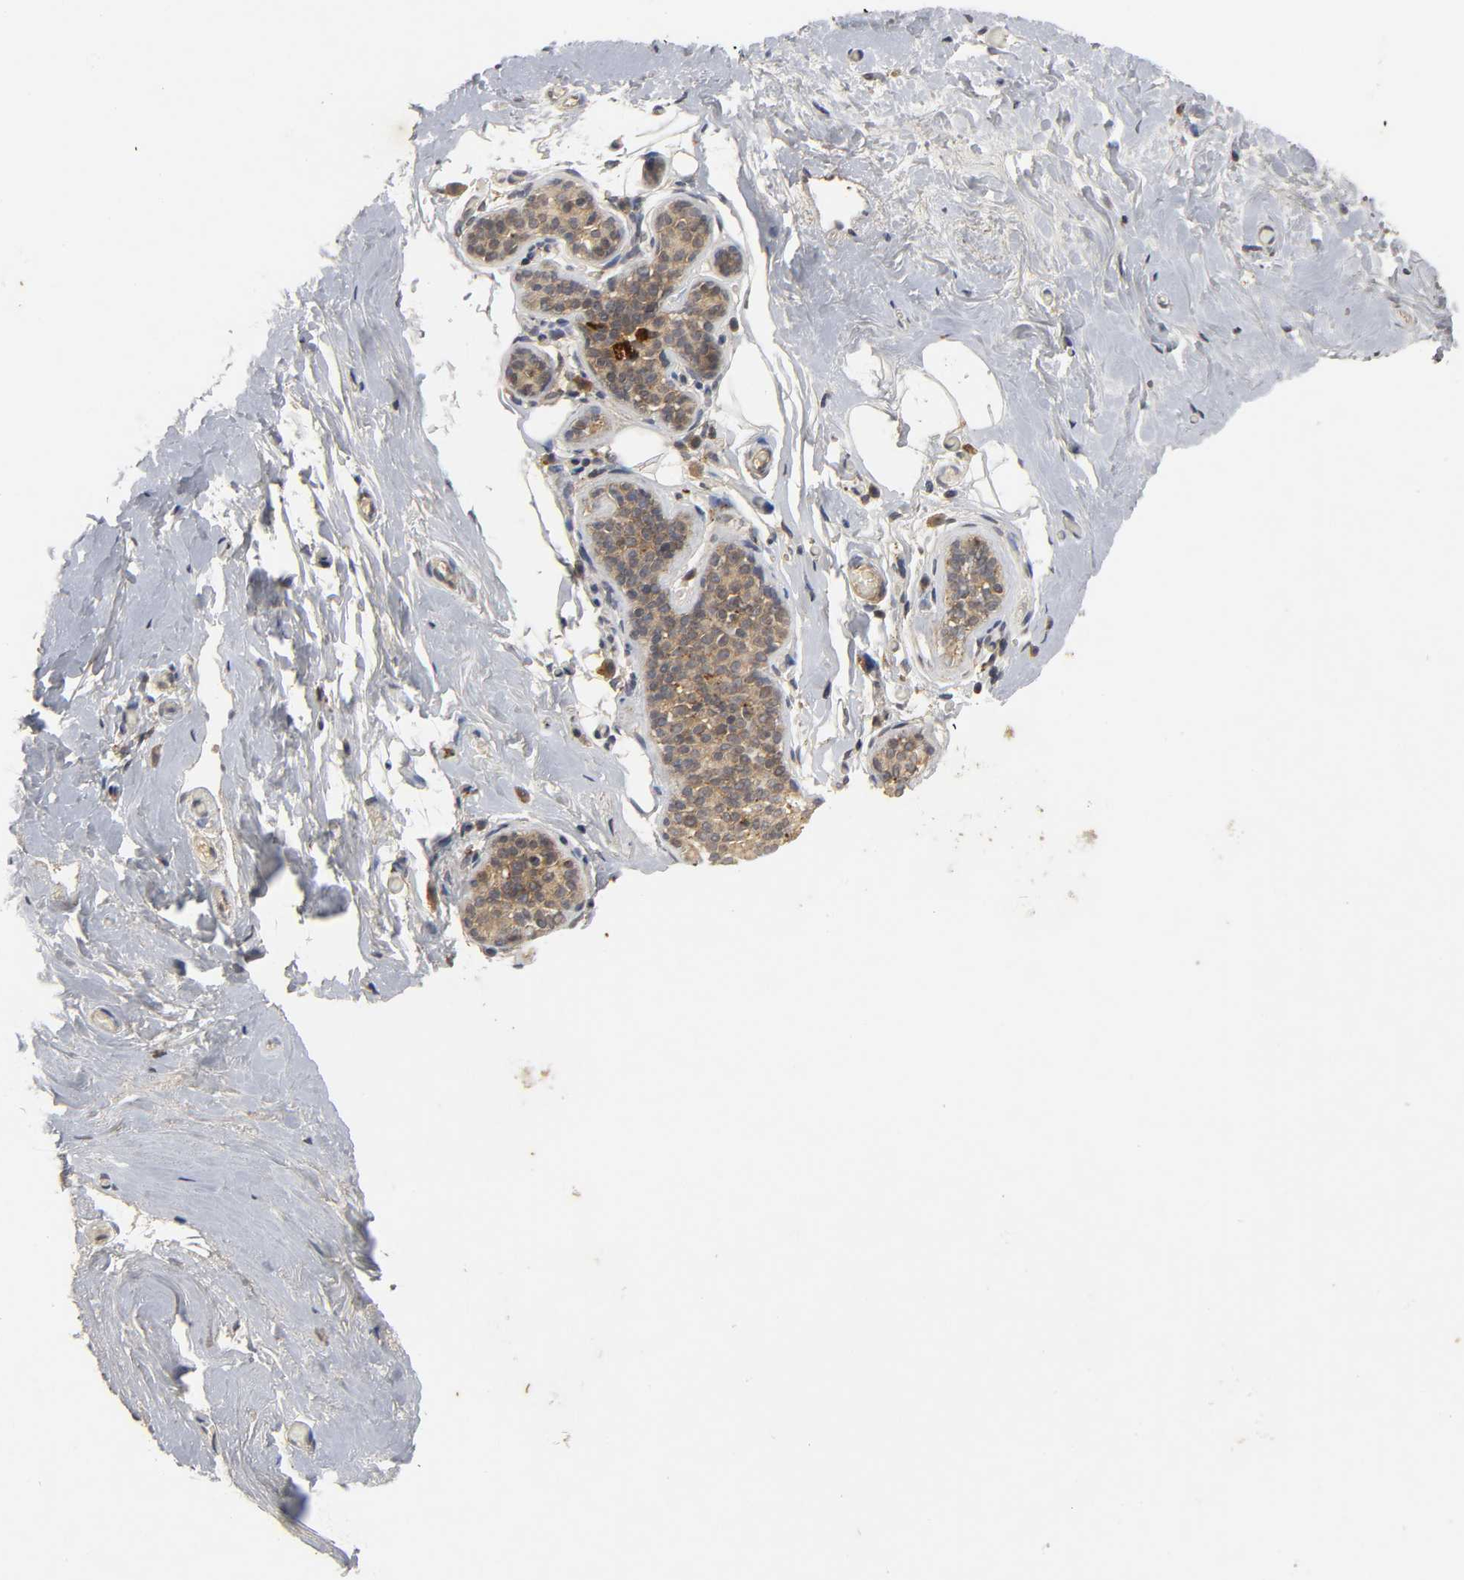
{"staining": {"intensity": "negative", "quantity": "none", "location": "none"}, "tissue": "breast", "cell_type": "Adipocytes", "image_type": "normal", "snomed": [{"axis": "morphology", "description": "Normal tissue, NOS"}, {"axis": "topography", "description": "Breast"}], "caption": "An IHC histopathology image of normal breast is shown. There is no staining in adipocytes of breast. (Stains: DAB immunohistochemistry with hematoxylin counter stain, Microscopy: brightfield microscopy at high magnification).", "gene": "TRAF6", "patient": {"sex": "female", "age": 75}}